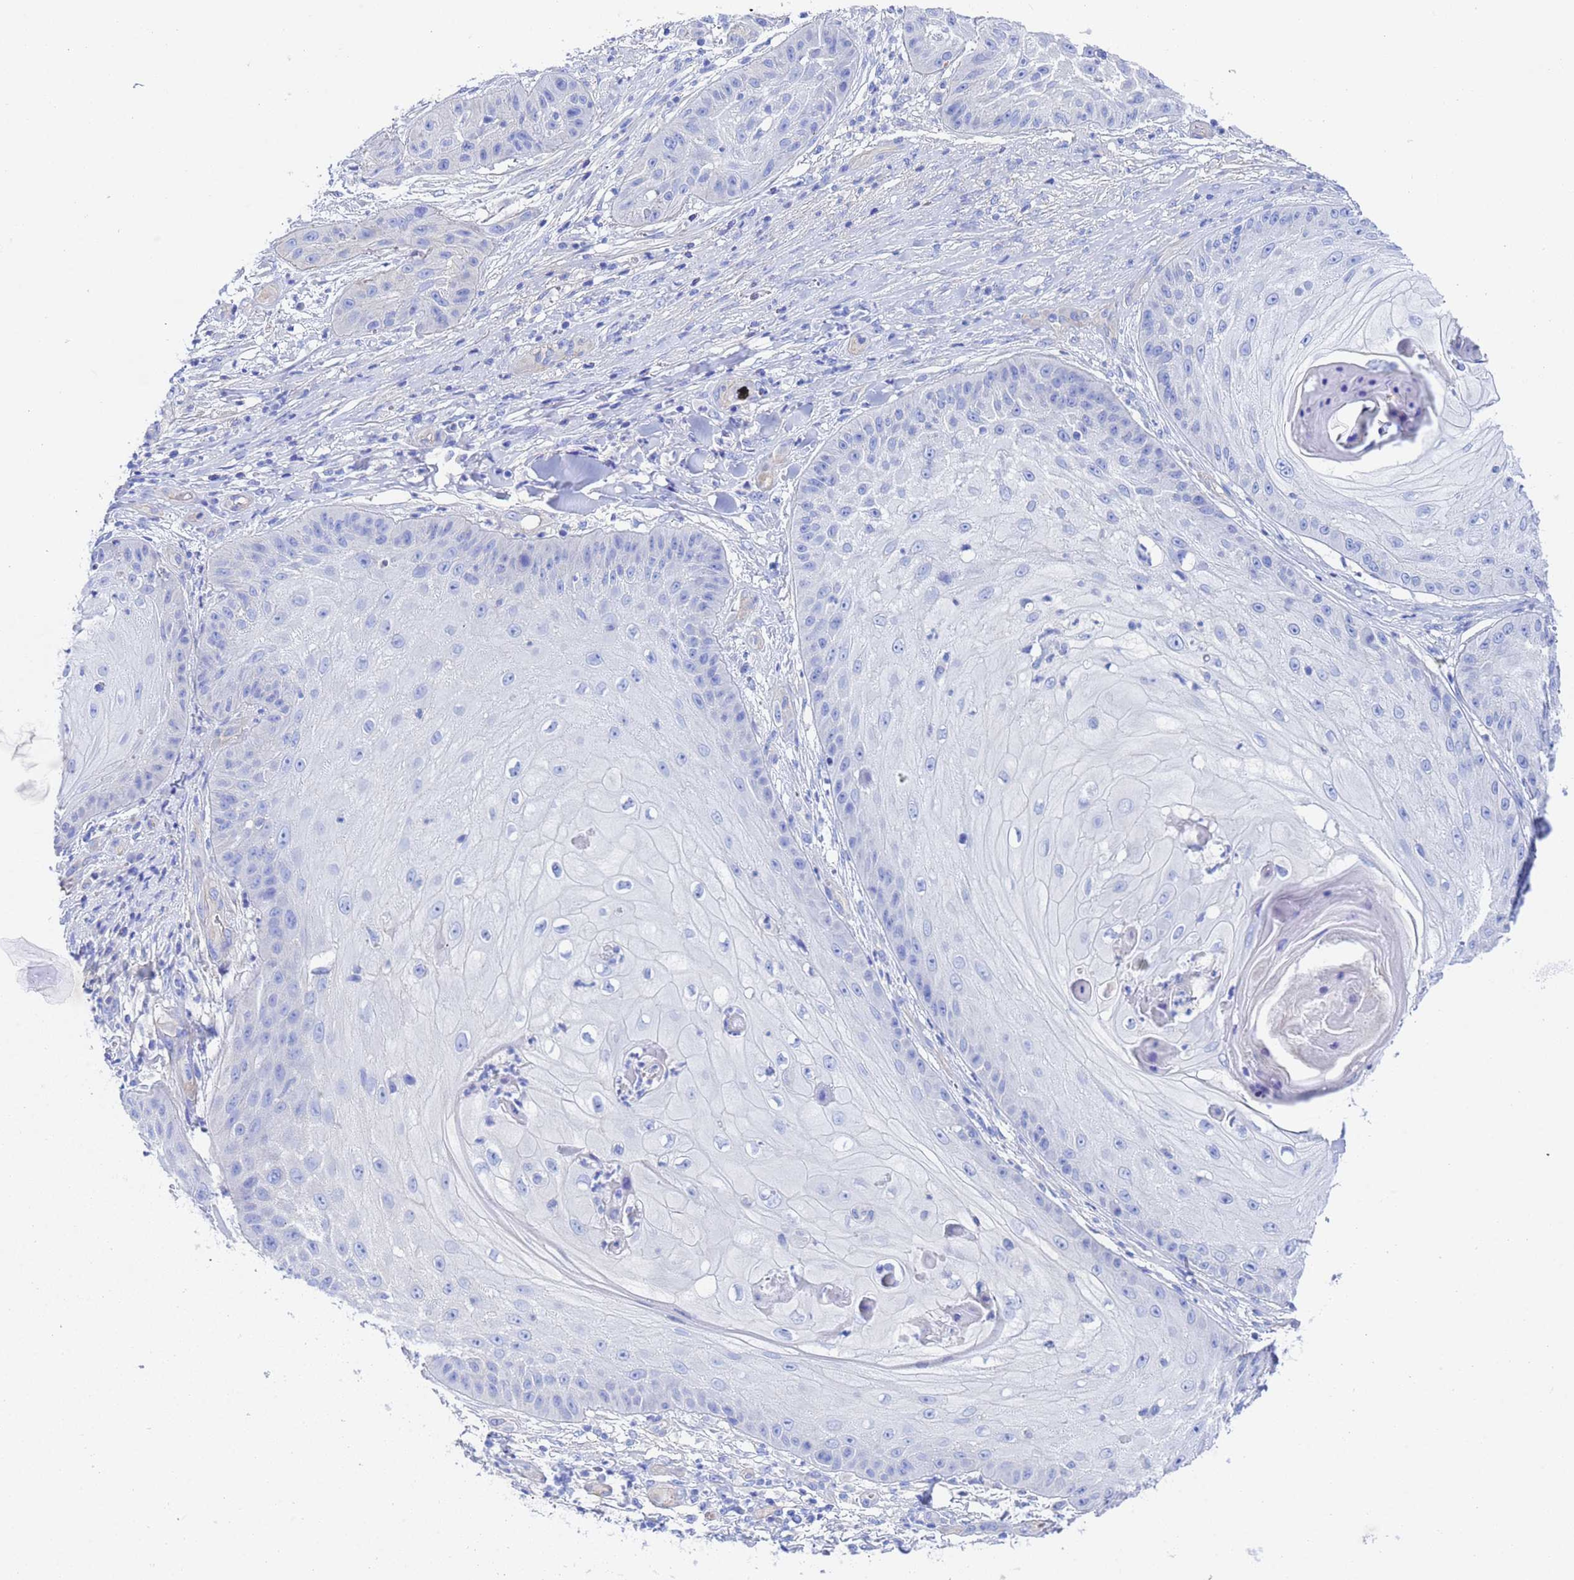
{"staining": {"intensity": "negative", "quantity": "none", "location": "none"}, "tissue": "skin cancer", "cell_type": "Tumor cells", "image_type": "cancer", "snomed": [{"axis": "morphology", "description": "Squamous cell carcinoma, NOS"}, {"axis": "topography", "description": "Skin"}], "caption": "A micrograph of skin cancer (squamous cell carcinoma) stained for a protein demonstrates no brown staining in tumor cells.", "gene": "CST4", "patient": {"sex": "male", "age": 70}}